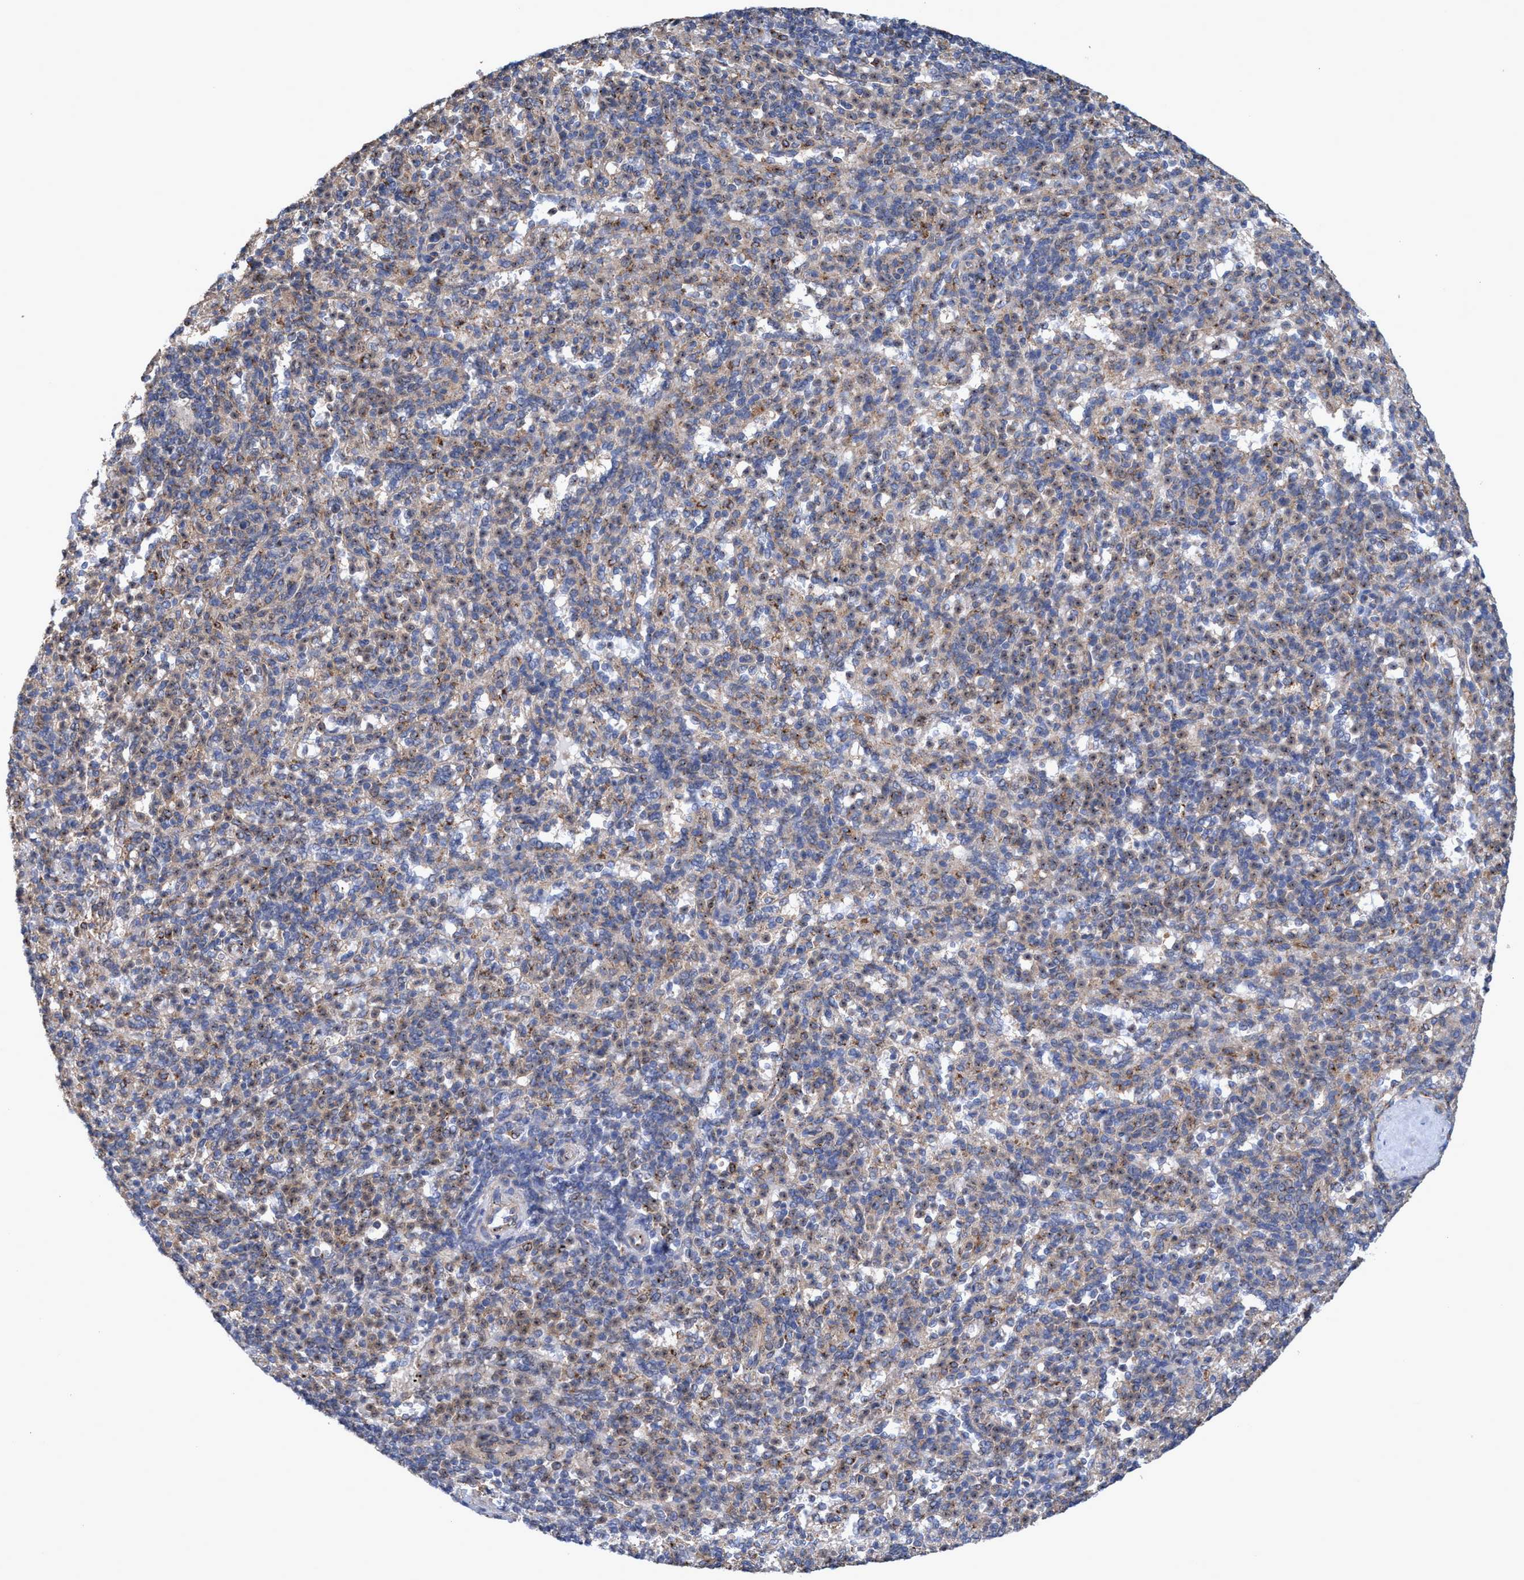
{"staining": {"intensity": "weak", "quantity": "25%-75%", "location": "cytoplasmic/membranous"}, "tissue": "spleen", "cell_type": "Cells in red pulp", "image_type": "normal", "snomed": [{"axis": "morphology", "description": "Normal tissue, NOS"}, {"axis": "topography", "description": "Spleen"}], "caption": "Protein staining of normal spleen demonstrates weak cytoplasmic/membranous expression in approximately 25%-75% of cells in red pulp. Nuclei are stained in blue.", "gene": "BICD2", "patient": {"sex": "male", "age": 36}}